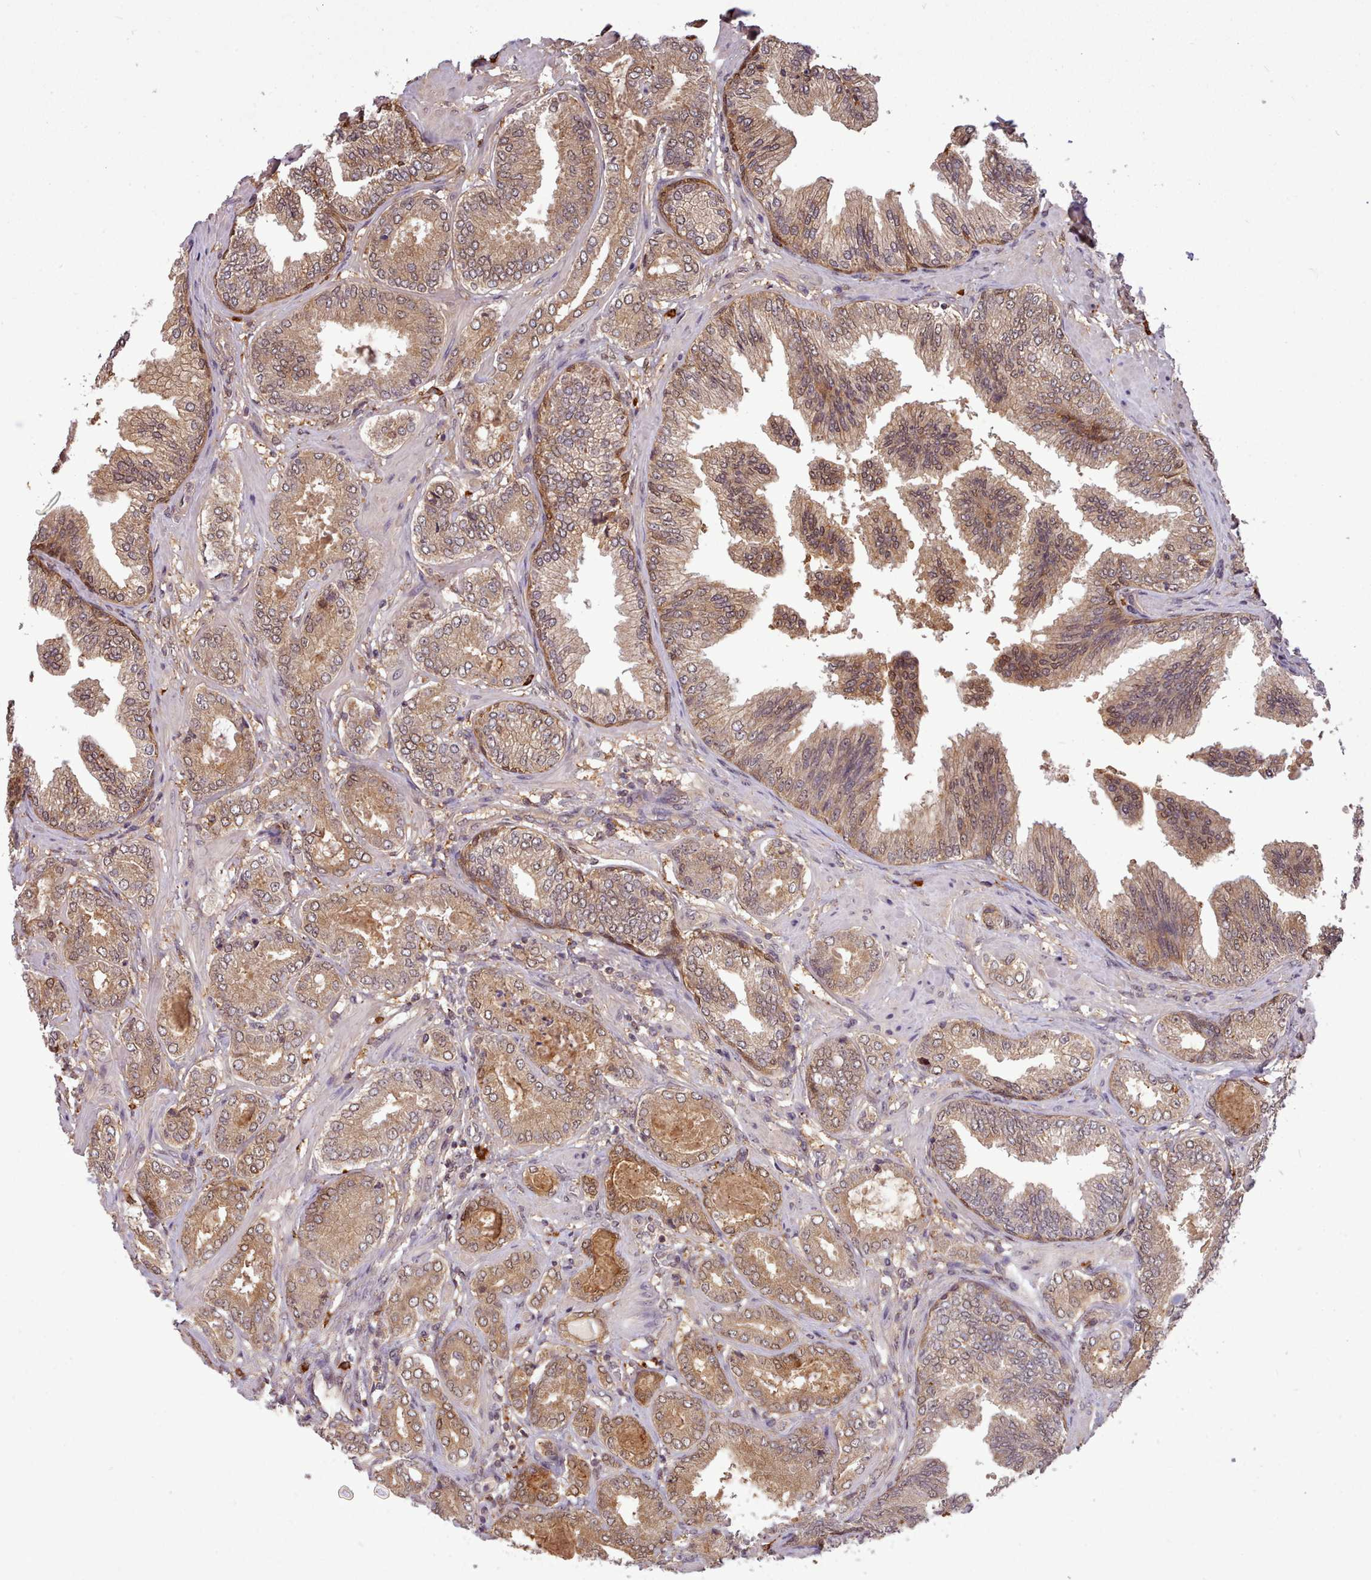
{"staining": {"intensity": "moderate", "quantity": ">75%", "location": "cytoplasmic/membranous,nuclear"}, "tissue": "prostate cancer", "cell_type": "Tumor cells", "image_type": "cancer", "snomed": [{"axis": "morphology", "description": "Adenocarcinoma, Low grade"}, {"axis": "topography", "description": "Prostate"}], "caption": "Immunohistochemical staining of human adenocarcinoma (low-grade) (prostate) displays medium levels of moderate cytoplasmic/membranous and nuclear protein staining in about >75% of tumor cells. (Stains: DAB (3,3'-diaminobenzidine) in brown, nuclei in blue, Microscopy: brightfield microscopy at high magnification).", "gene": "ARL17A", "patient": {"sex": "male", "age": 63}}